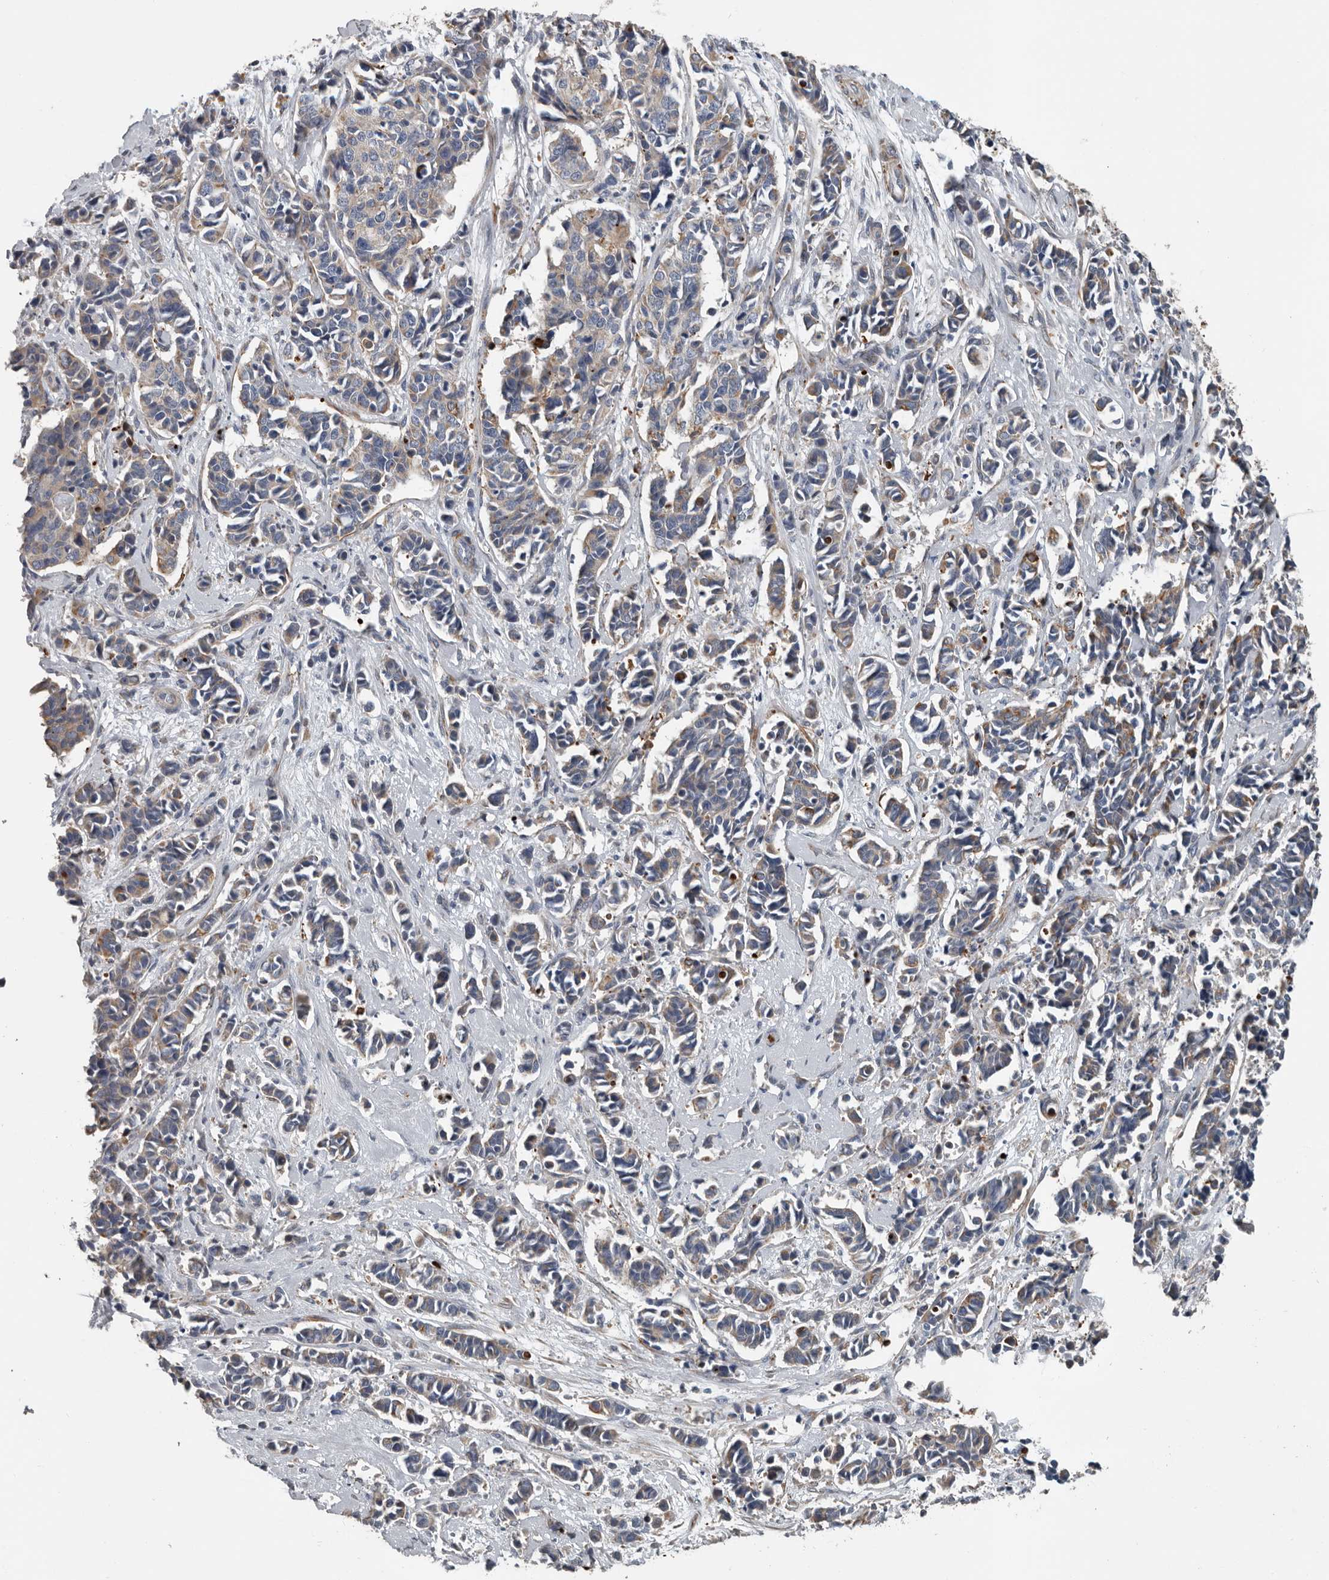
{"staining": {"intensity": "weak", "quantity": "25%-75%", "location": "cytoplasmic/membranous"}, "tissue": "cervical cancer", "cell_type": "Tumor cells", "image_type": "cancer", "snomed": [{"axis": "morphology", "description": "Normal tissue, NOS"}, {"axis": "morphology", "description": "Squamous cell carcinoma, NOS"}, {"axis": "topography", "description": "Cervix"}], "caption": "High-power microscopy captured an immunohistochemistry (IHC) photomicrograph of cervical cancer, revealing weak cytoplasmic/membranous positivity in about 25%-75% of tumor cells.", "gene": "DPY19L4", "patient": {"sex": "female", "age": 35}}